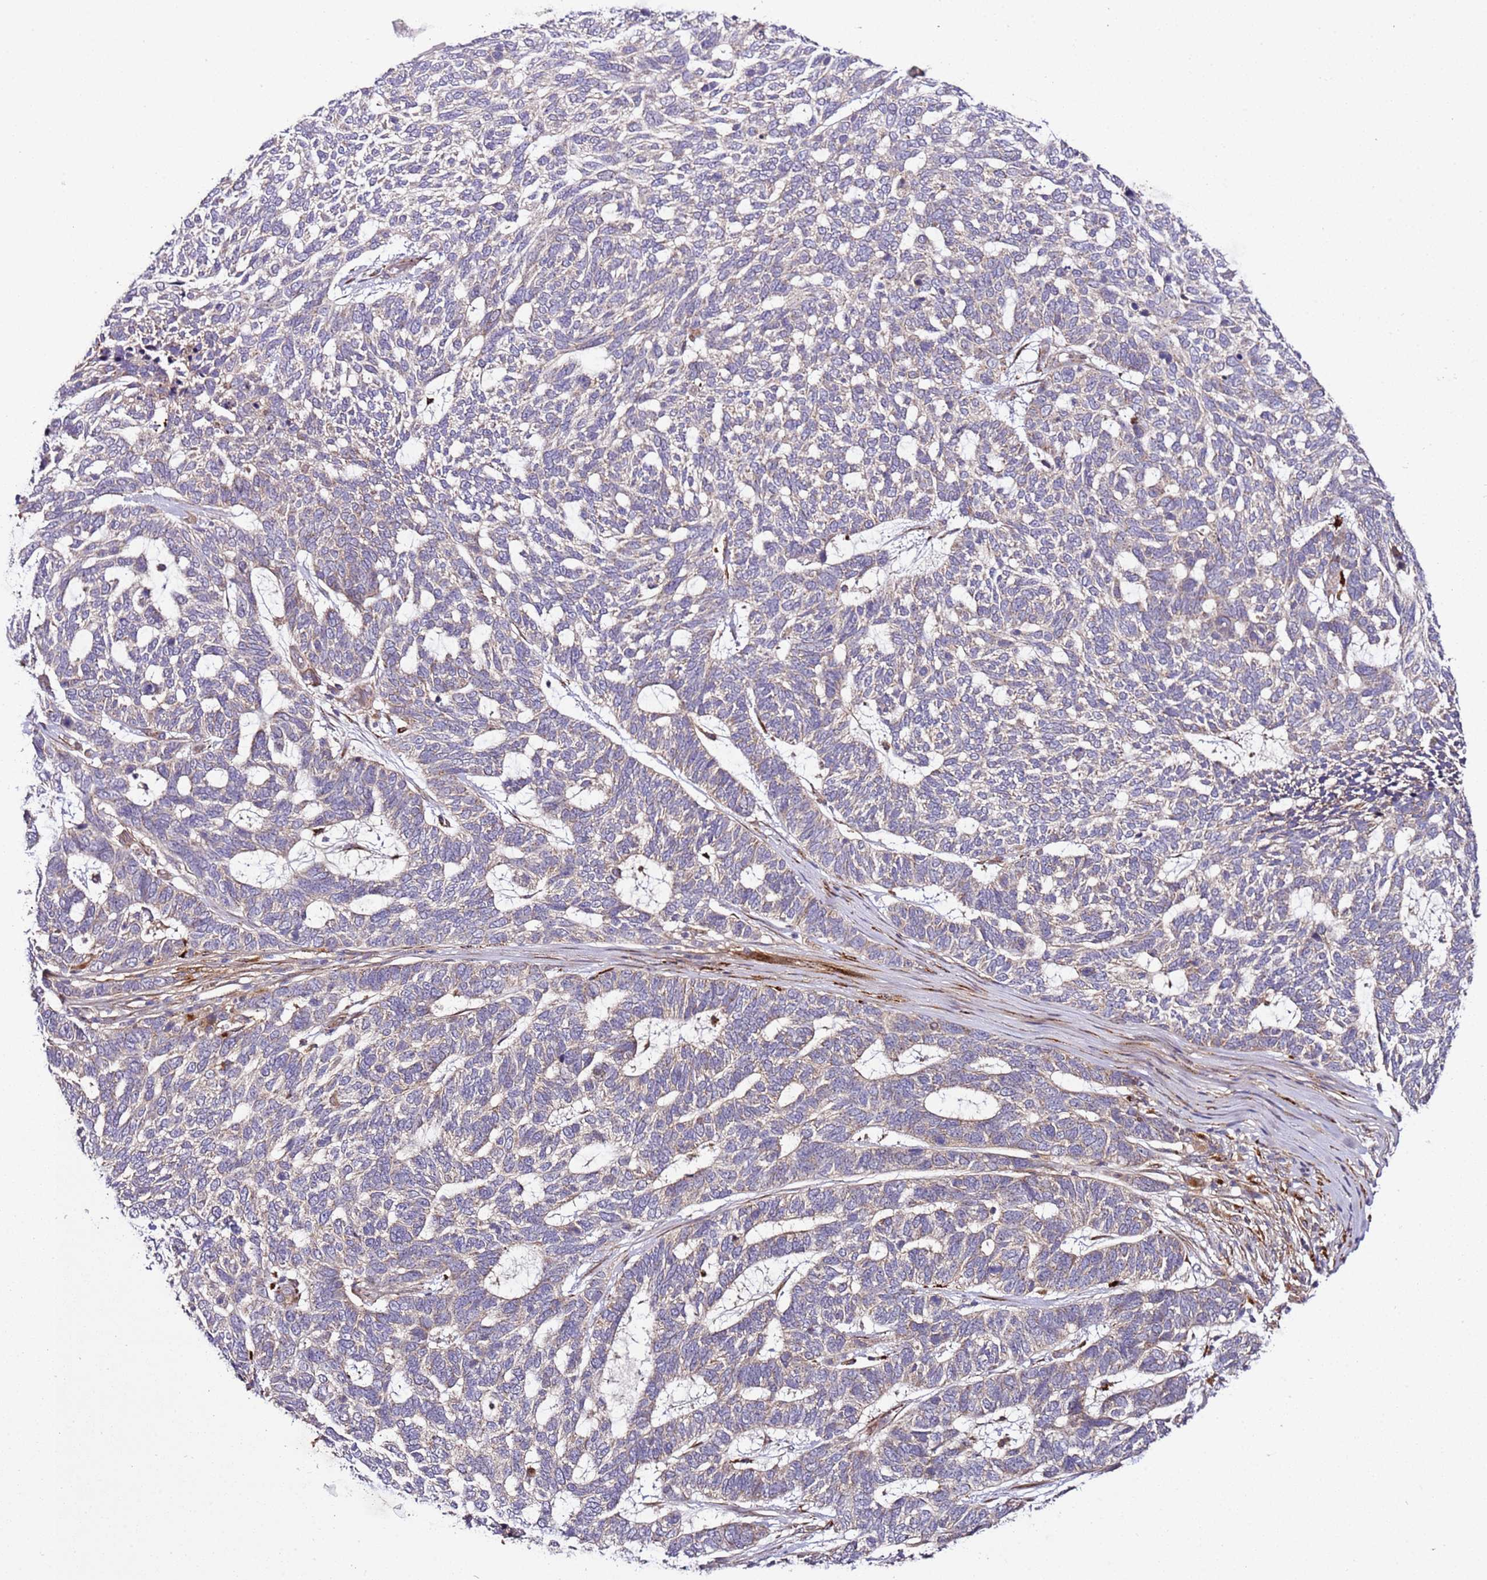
{"staining": {"intensity": "weak", "quantity": "<25%", "location": "cytoplasmic/membranous"}, "tissue": "skin cancer", "cell_type": "Tumor cells", "image_type": "cancer", "snomed": [{"axis": "morphology", "description": "Basal cell carcinoma"}, {"axis": "topography", "description": "Skin"}], "caption": "Photomicrograph shows no protein staining in tumor cells of skin basal cell carcinoma tissue. (DAB immunohistochemistry visualized using brightfield microscopy, high magnification).", "gene": "PVRIG", "patient": {"sex": "female", "age": 65}}